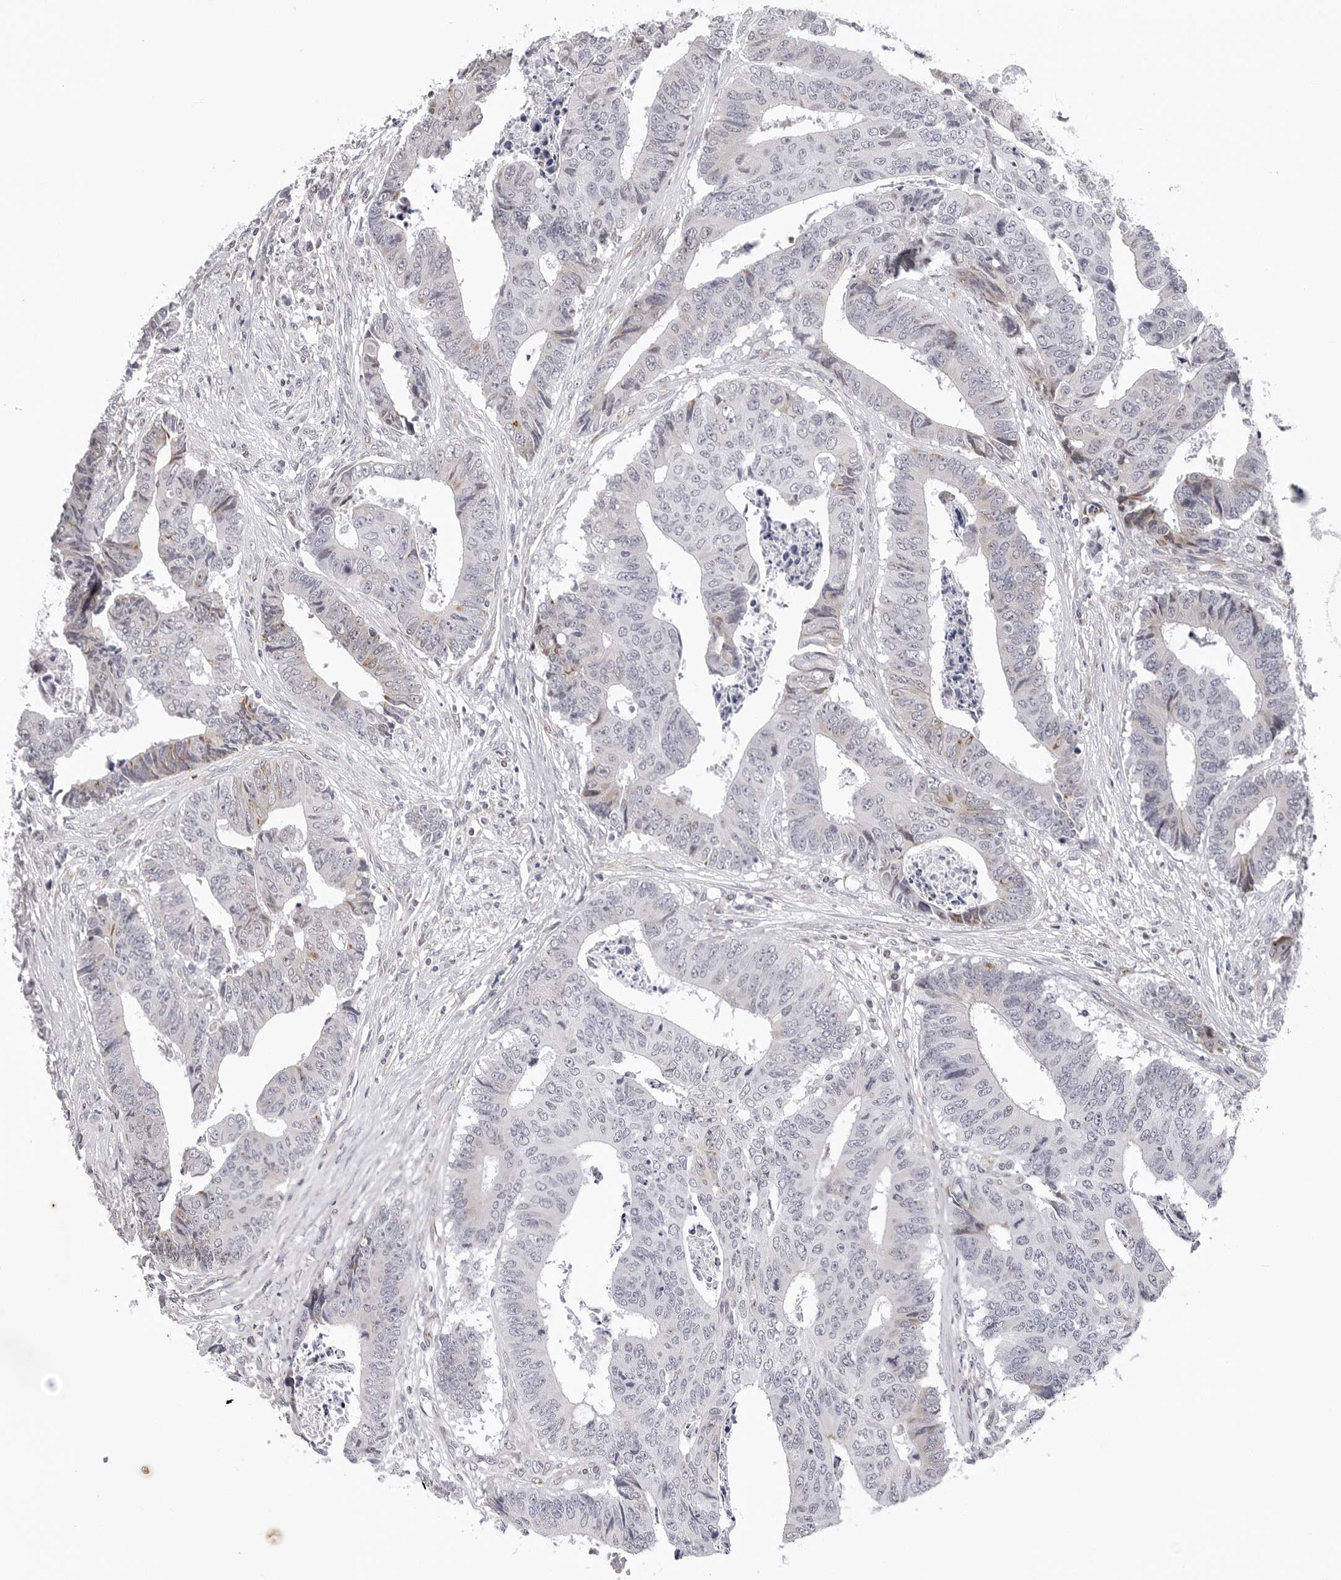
{"staining": {"intensity": "negative", "quantity": "none", "location": "none"}, "tissue": "colorectal cancer", "cell_type": "Tumor cells", "image_type": "cancer", "snomed": [{"axis": "morphology", "description": "Adenocarcinoma, NOS"}, {"axis": "topography", "description": "Rectum"}], "caption": "DAB (3,3'-diaminobenzidine) immunohistochemical staining of colorectal adenocarcinoma shows no significant staining in tumor cells. (DAB IHC visualized using brightfield microscopy, high magnification).", "gene": "CDK20", "patient": {"sex": "male", "age": 84}}